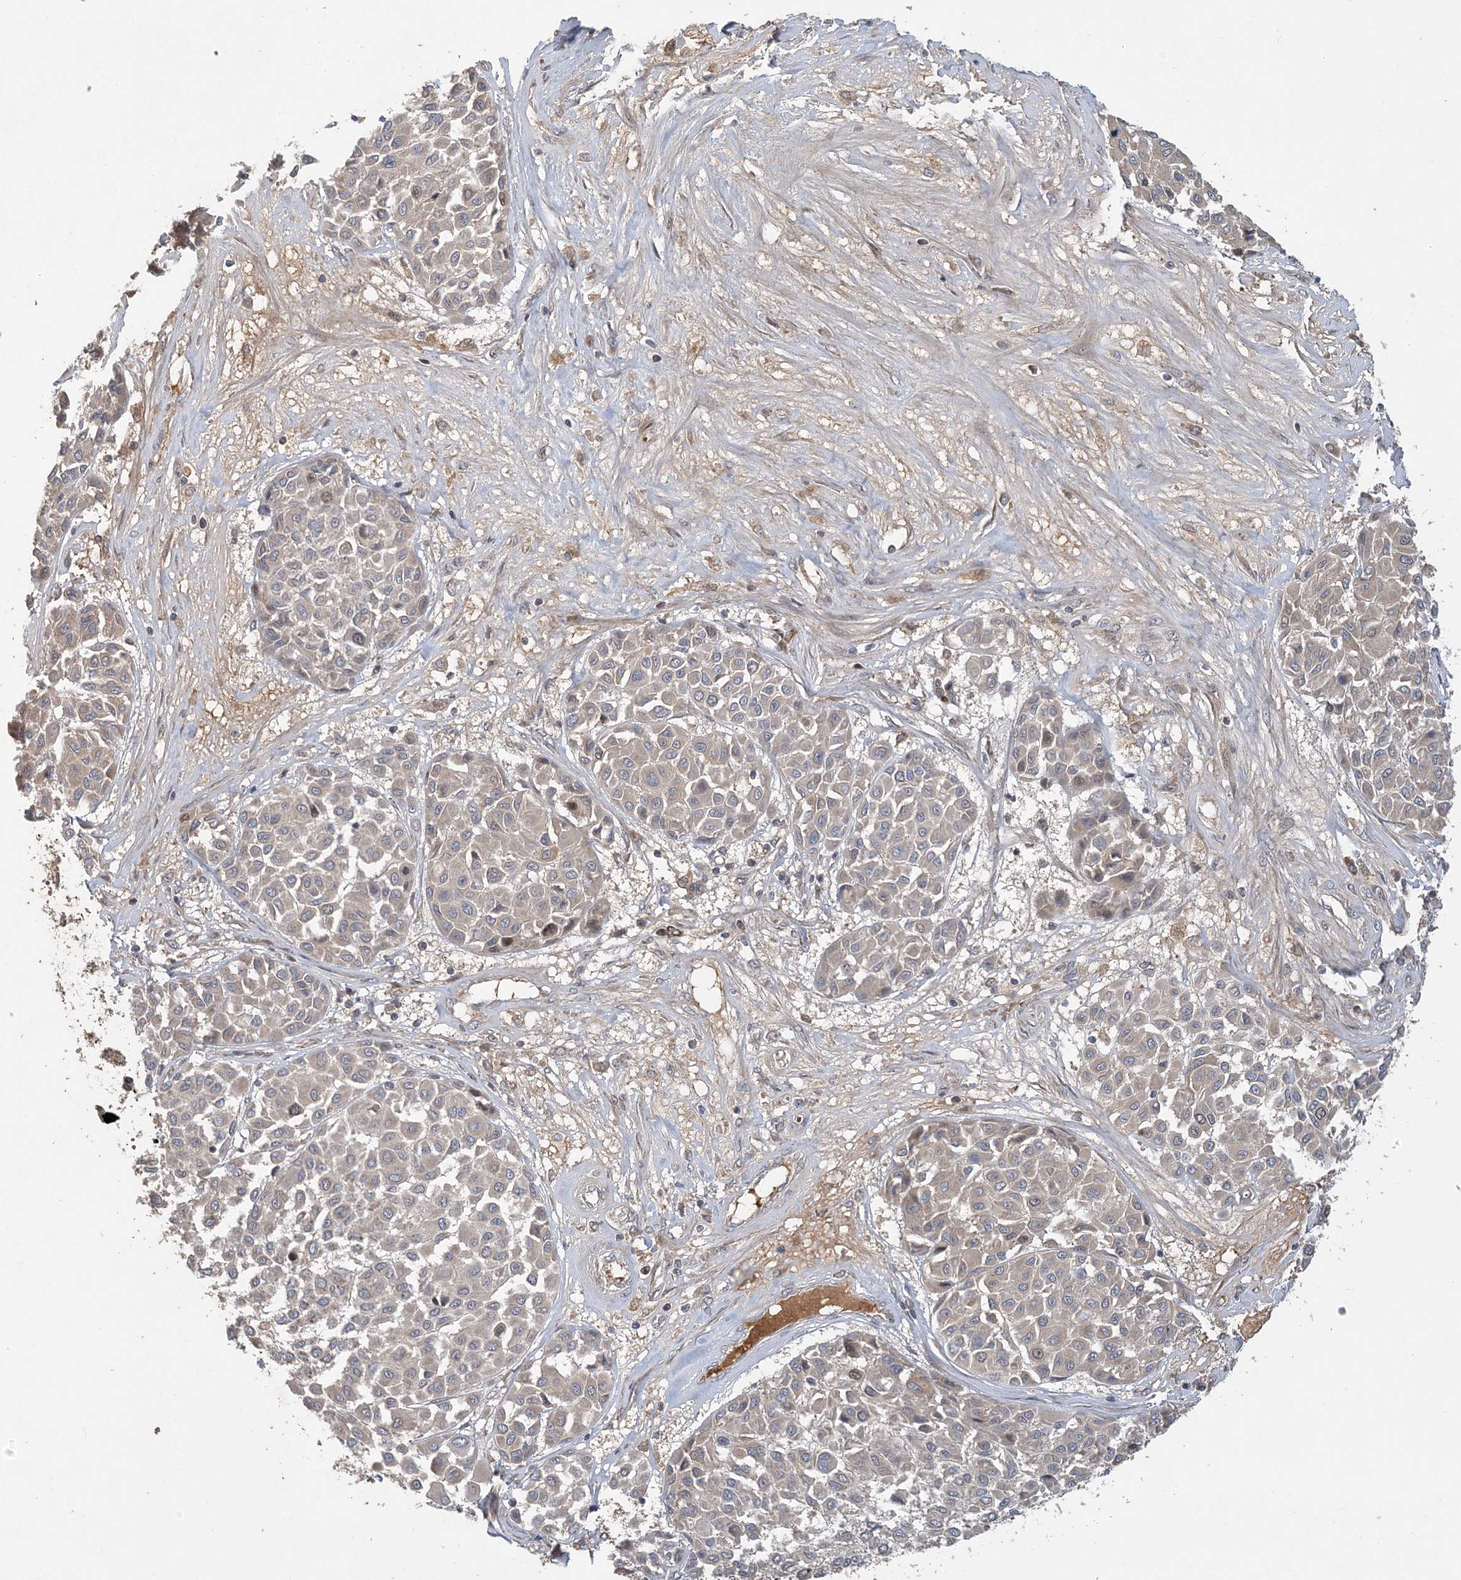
{"staining": {"intensity": "weak", "quantity": ">75%", "location": "cytoplasmic/membranous"}, "tissue": "melanoma", "cell_type": "Tumor cells", "image_type": "cancer", "snomed": [{"axis": "morphology", "description": "Malignant melanoma, Metastatic site"}, {"axis": "topography", "description": "Soft tissue"}], "caption": "Tumor cells demonstrate low levels of weak cytoplasmic/membranous staining in approximately >75% of cells in human malignant melanoma (metastatic site). (brown staining indicates protein expression, while blue staining denotes nuclei).", "gene": "TRAIP", "patient": {"sex": "male", "age": 41}}